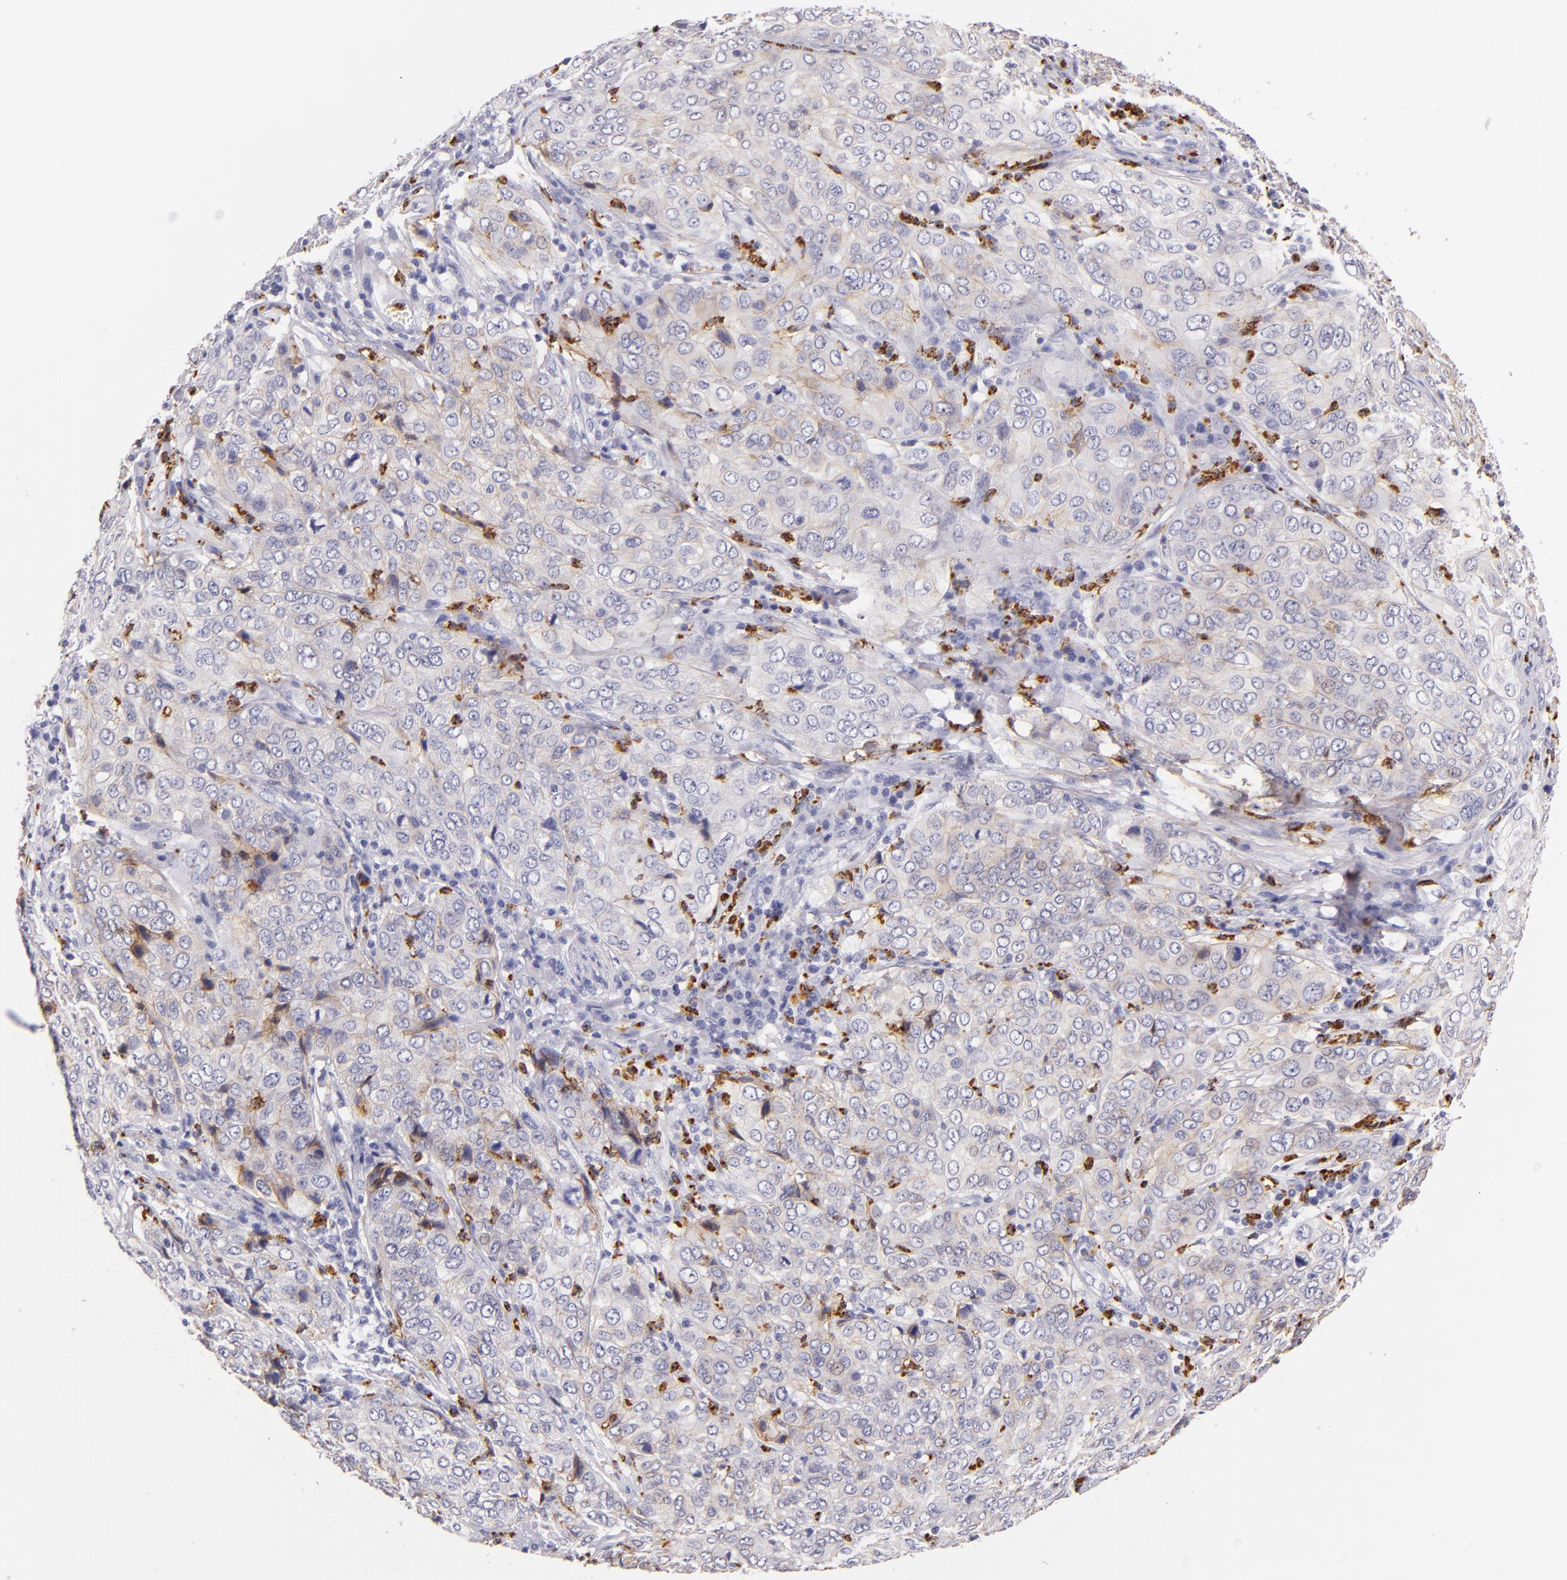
{"staining": {"intensity": "moderate", "quantity": ">75%", "location": "cytoplasmic/membranous"}, "tissue": "cervical cancer", "cell_type": "Tumor cells", "image_type": "cancer", "snomed": [{"axis": "morphology", "description": "Squamous cell carcinoma, NOS"}, {"axis": "topography", "description": "Cervix"}], "caption": "Immunohistochemical staining of human squamous cell carcinoma (cervical) shows medium levels of moderate cytoplasmic/membranous protein staining in about >75% of tumor cells. The protein is shown in brown color, while the nuclei are stained blue.", "gene": "CDH3", "patient": {"sex": "female", "age": 38}}